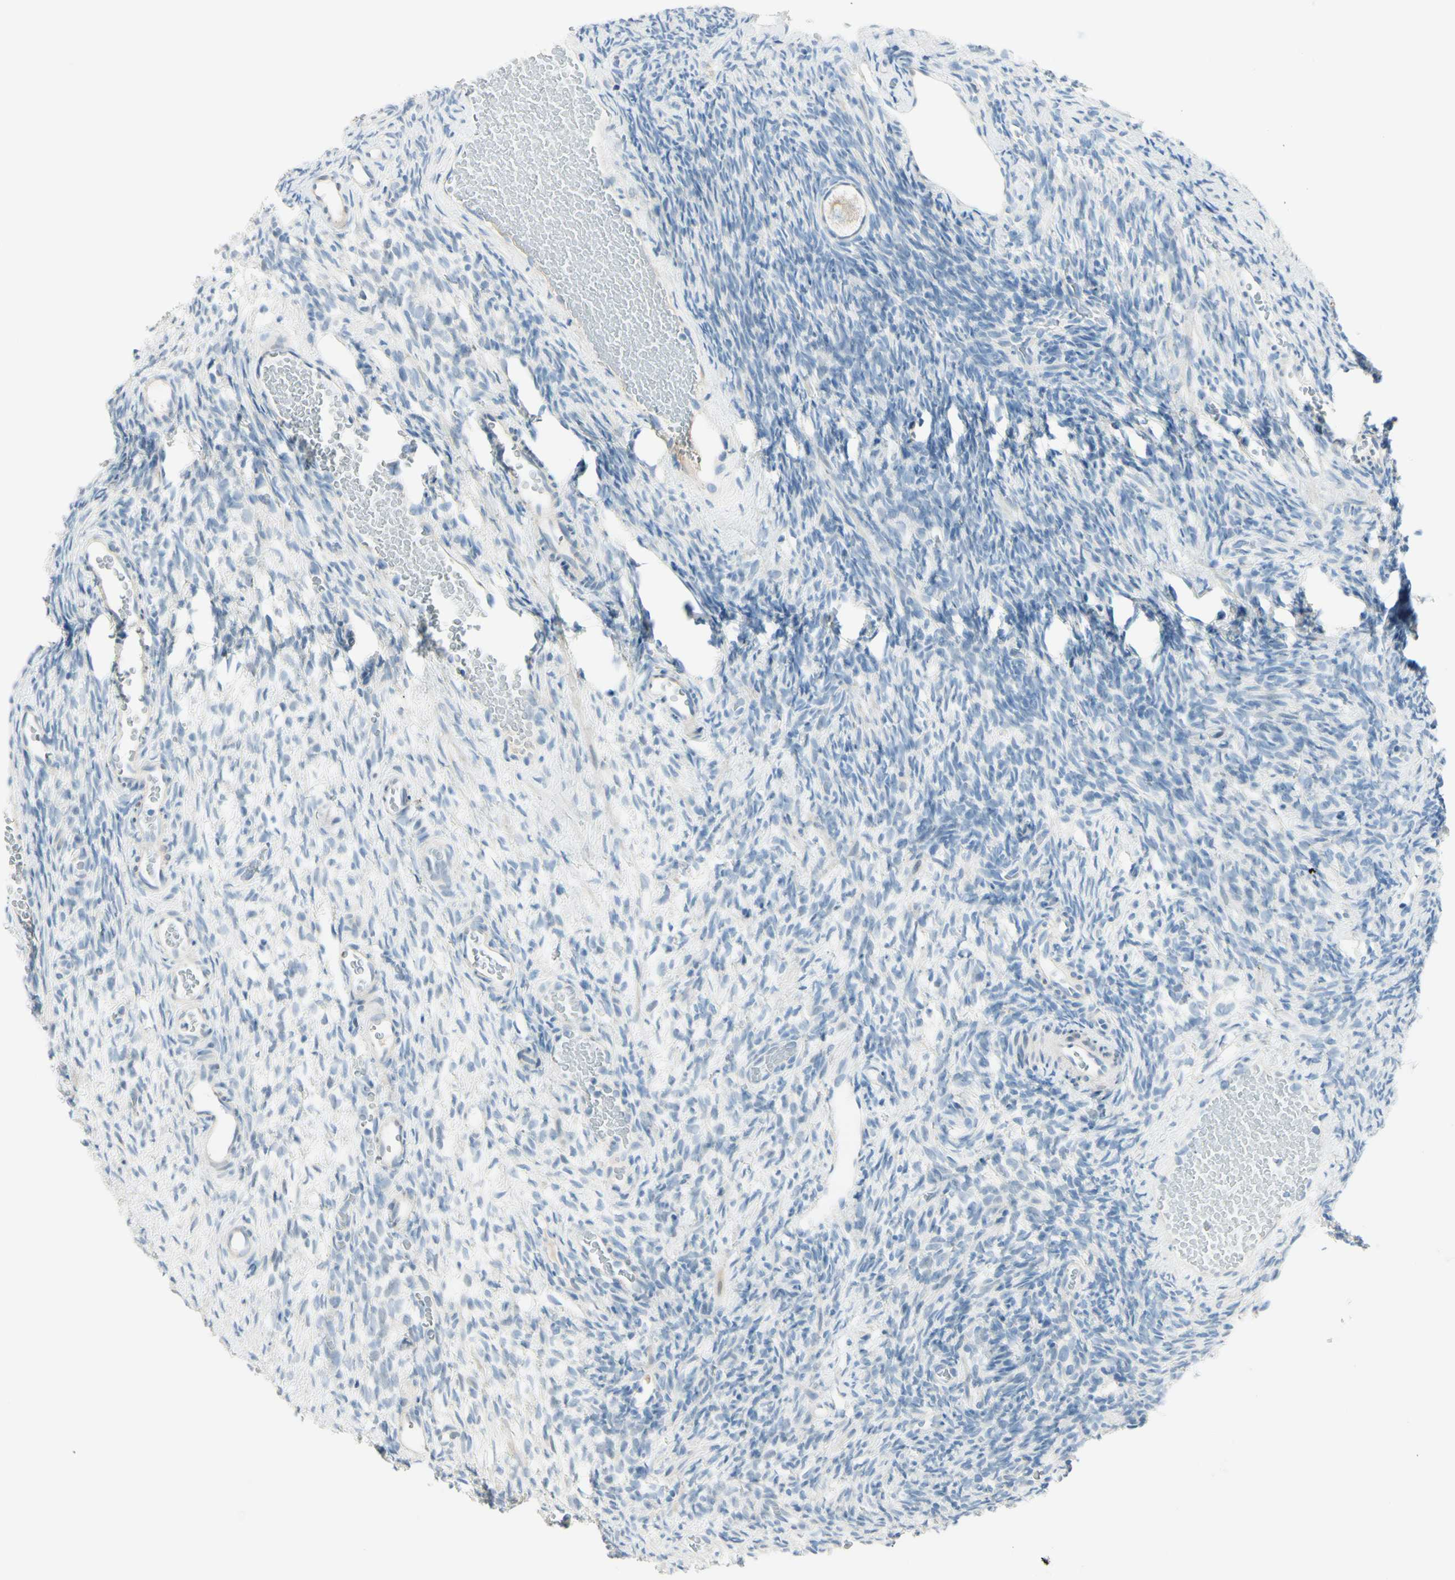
{"staining": {"intensity": "negative", "quantity": "none", "location": "none"}, "tissue": "ovary", "cell_type": "Follicle cells", "image_type": "normal", "snomed": [{"axis": "morphology", "description": "Normal tissue, NOS"}, {"axis": "topography", "description": "Ovary"}], "caption": "This is an immunohistochemistry micrograph of normal ovary. There is no positivity in follicle cells.", "gene": "GALNT5", "patient": {"sex": "female", "age": 35}}